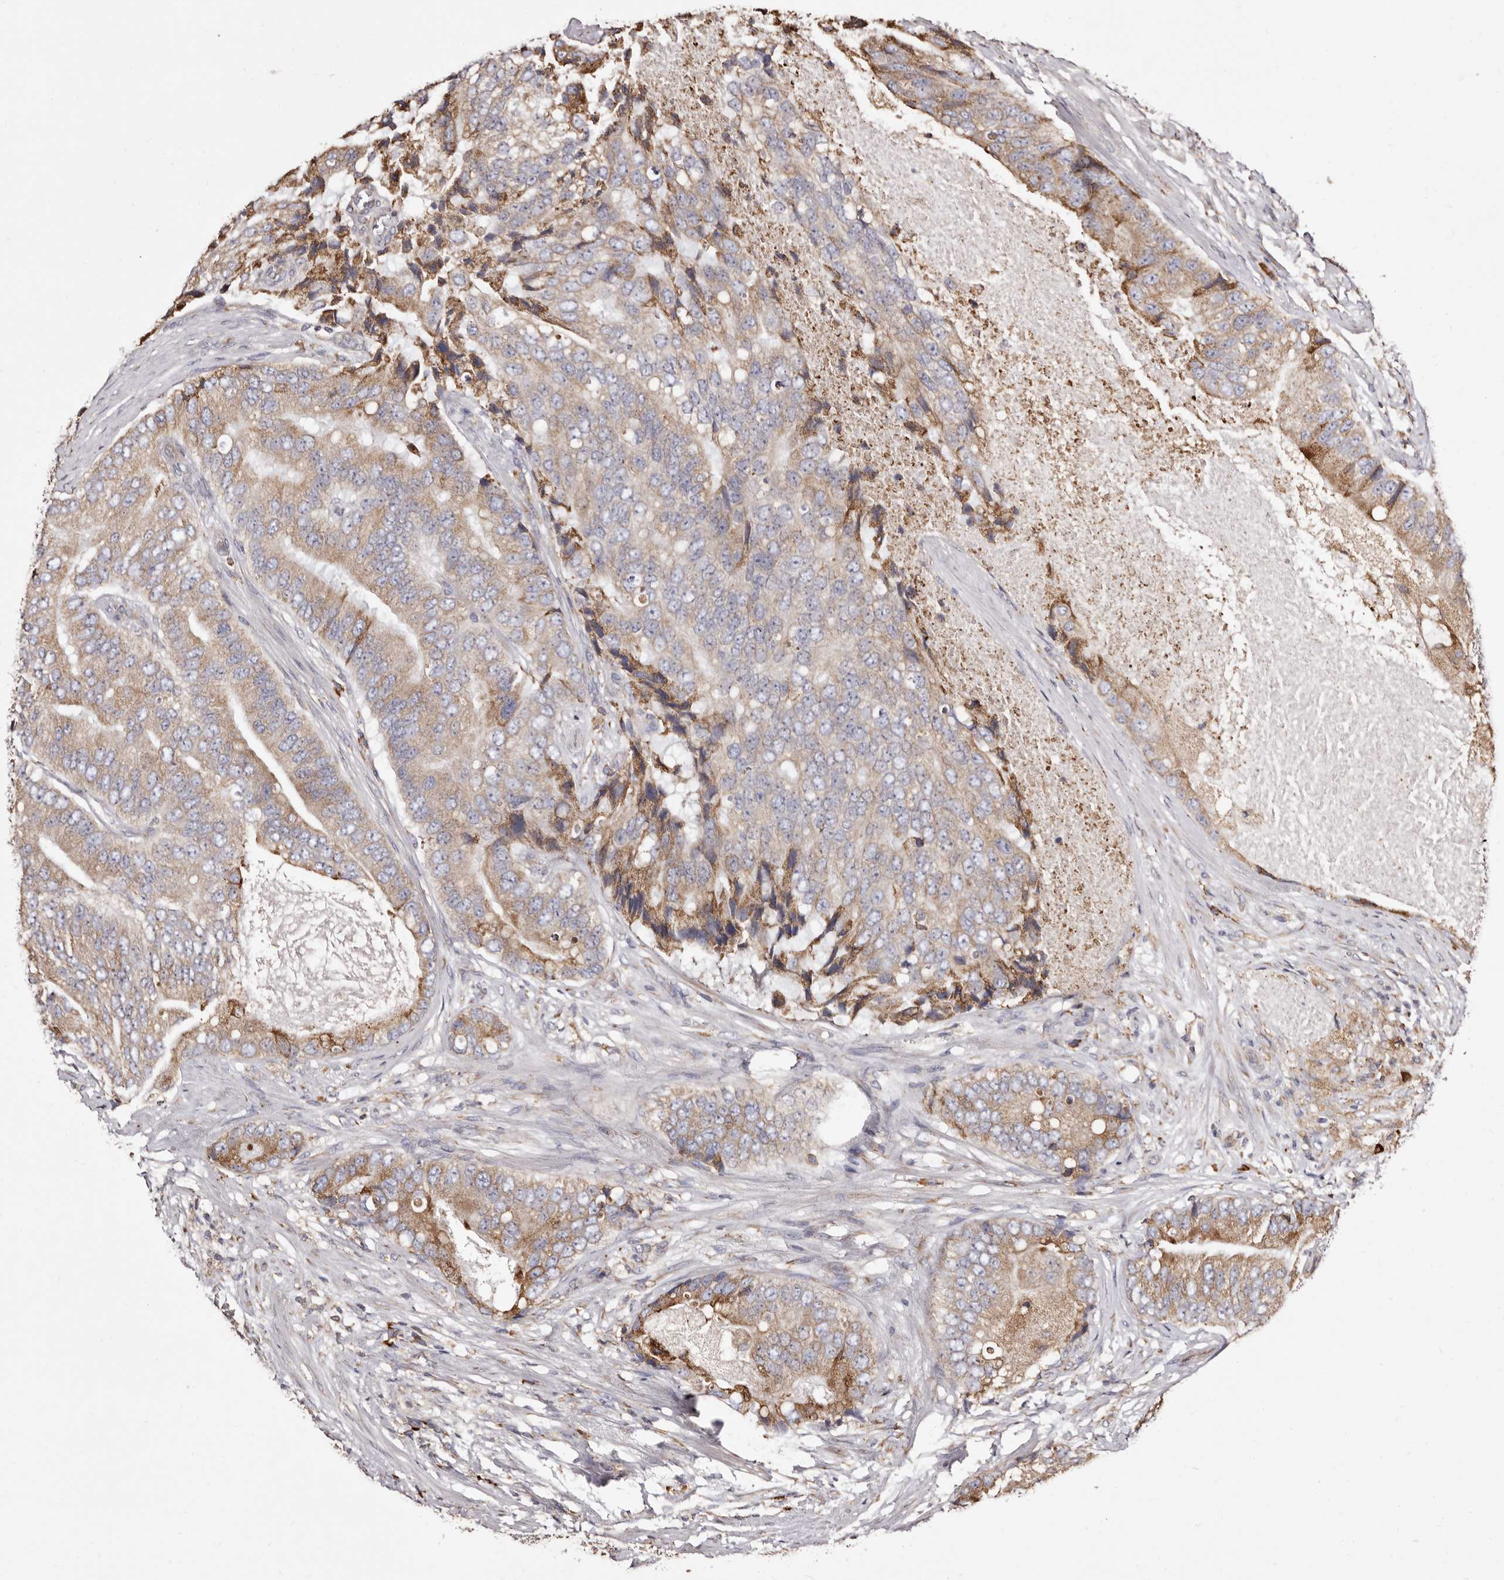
{"staining": {"intensity": "moderate", "quantity": ">75%", "location": "cytoplasmic/membranous"}, "tissue": "prostate cancer", "cell_type": "Tumor cells", "image_type": "cancer", "snomed": [{"axis": "morphology", "description": "Adenocarcinoma, High grade"}, {"axis": "topography", "description": "Prostate"}], "caption": "A medium amount of moderate cytoplasmic/membranous expression is appreciated in about >75% of tumor cells in prostate cancer (high-grade adenocarcinoma) tissue.", "gene": "ACBD6", "patient": {"sex": "male", "age": 70}}